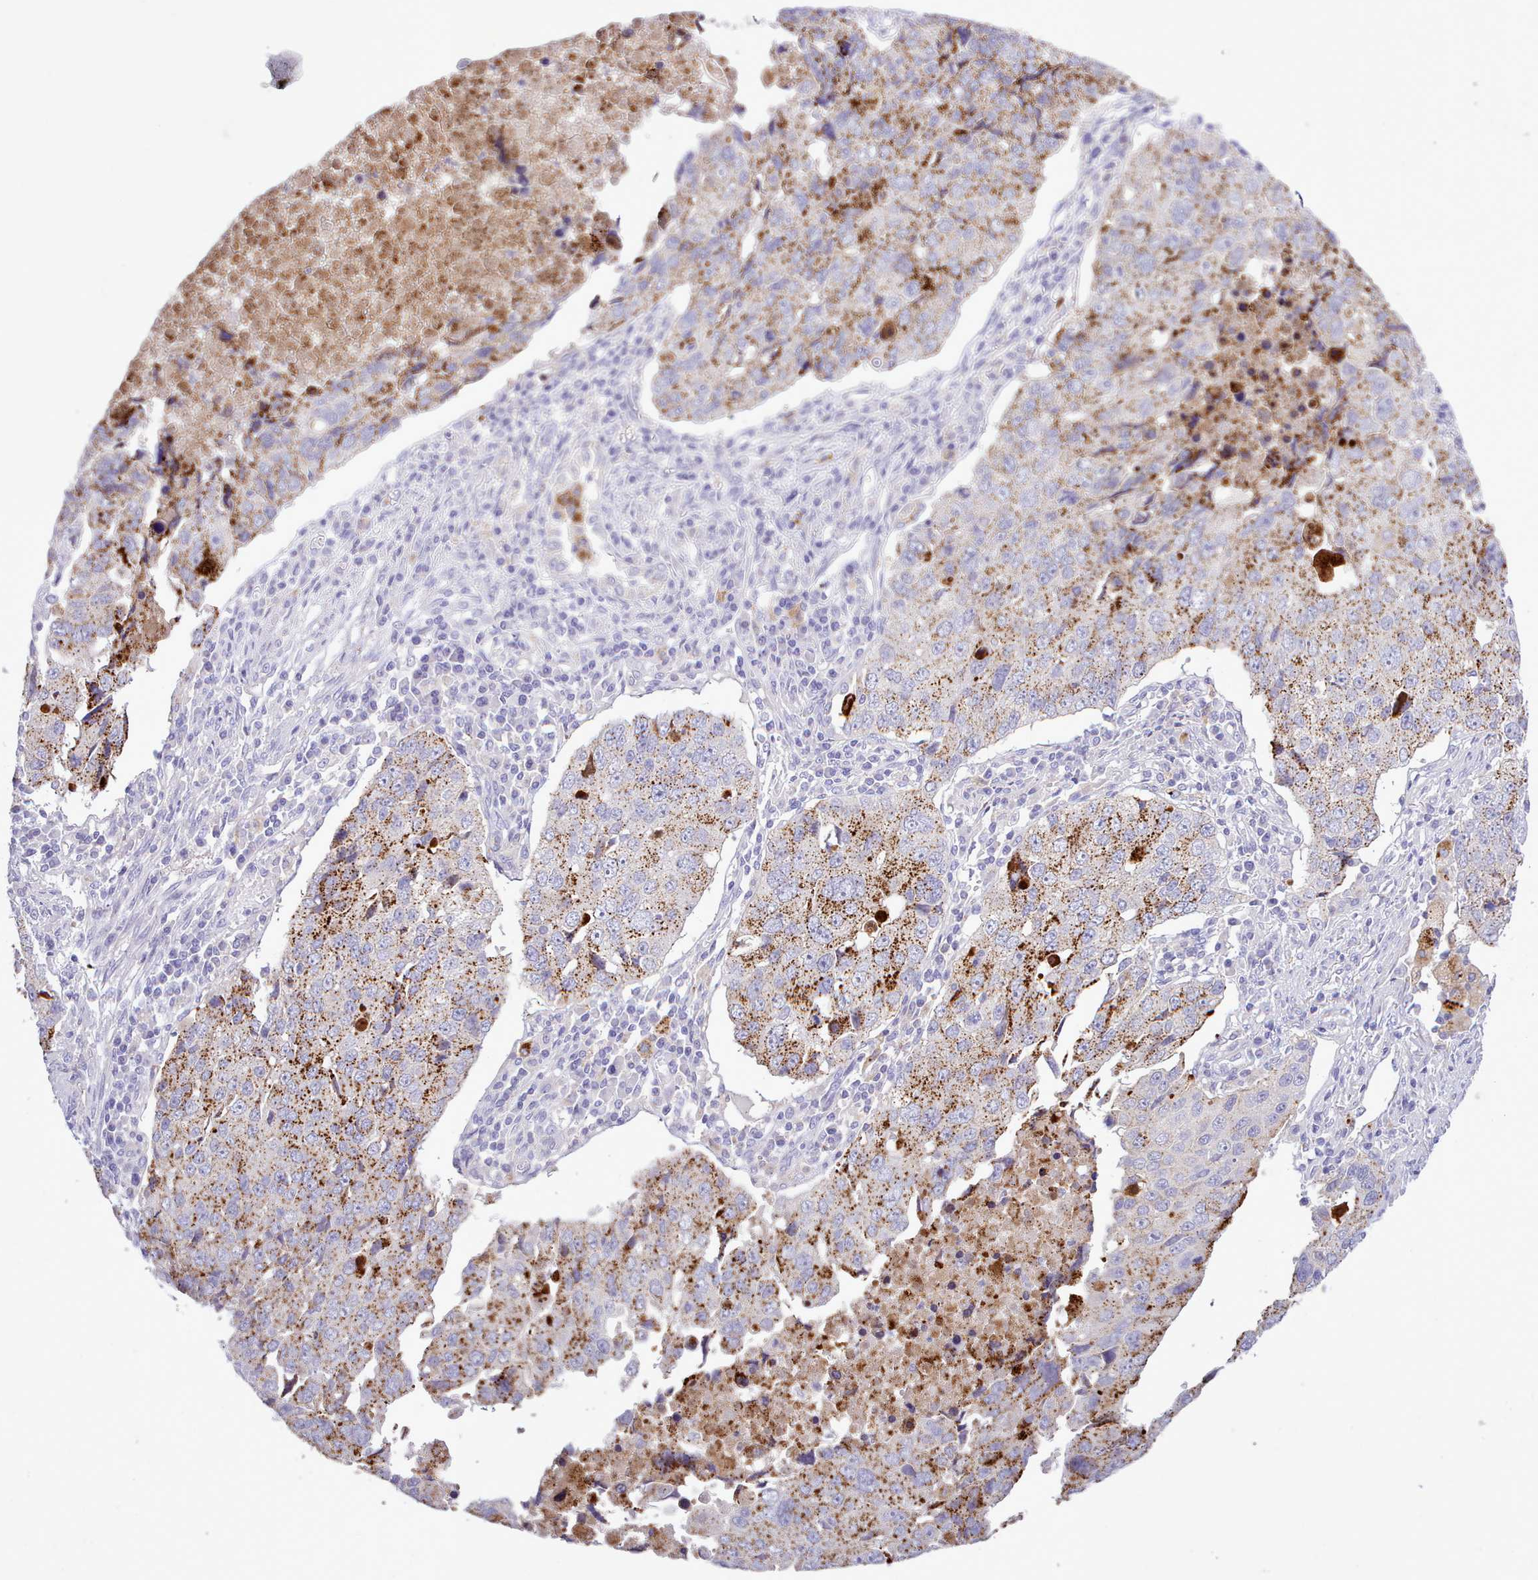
{"staining": {"intensity": "moderate", "quantity": ">75%", "location": "cytoplasmic/membranous"}, "tissue": "lung cancer", "cell_type": "Tumor cells", "image_type": "cancer", "snomed": [{"axis": "morphology", "description": "Squamous cell carcinoma, NOS"}, {"axis": "topography", "description": "Lung"}], "caption": "Immunohistochemistry (IHC) staining of lung cancer (squamous cell carcinoma), which demonstrates medium levels of moderate cytoplasmic/membranous expression in approximately >75% of tumor cells indicating moderate cytoplasmic/membranous protein expression. The staining was performed using DAB (3,3'-diaminobenzidine) (brown) for protein detection and nuclei were counterstained in hematoxylin (blue).", "gene": "SRD5A1", "patient": {"sex": "female", "age": 66}}